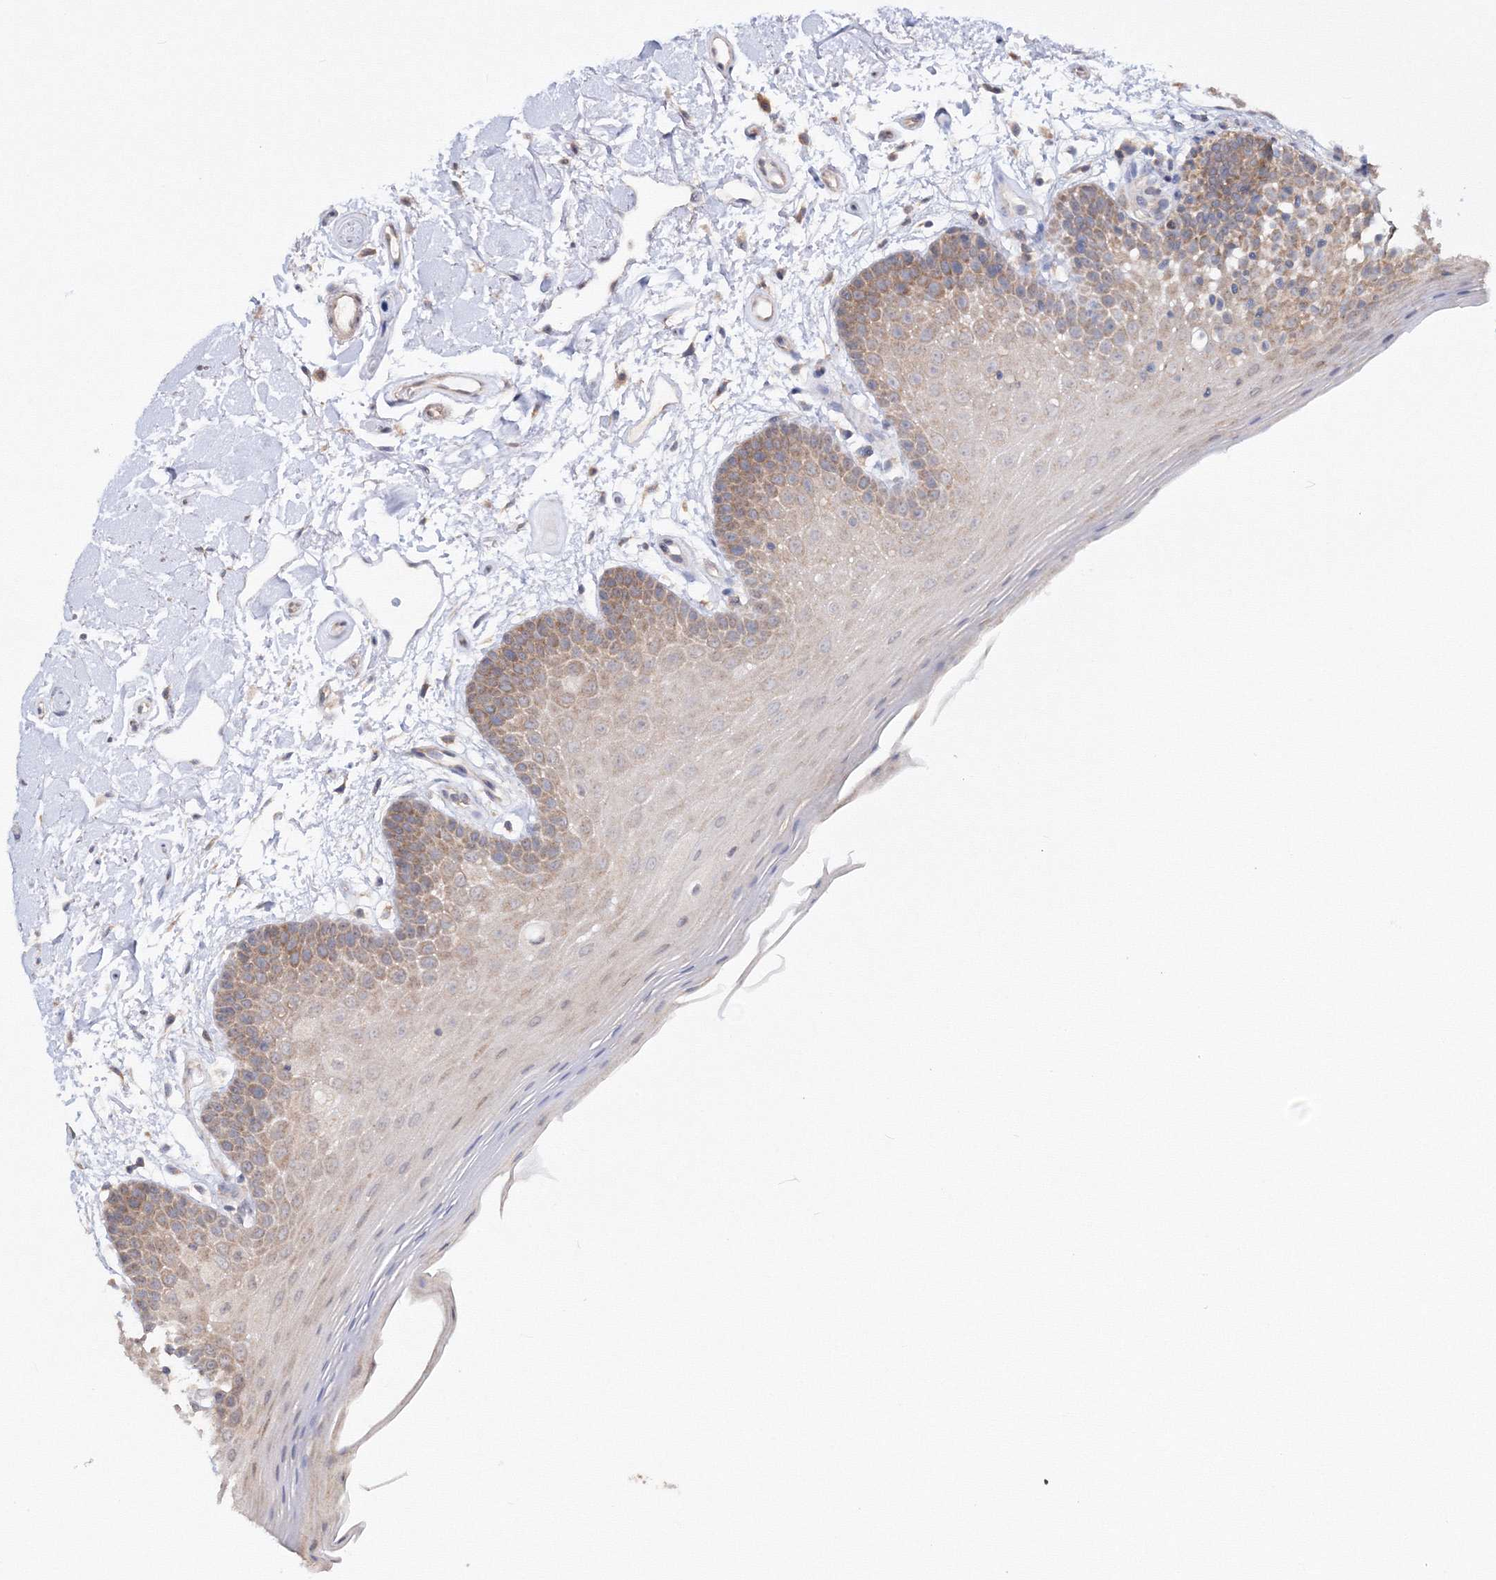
{"staining": {"intensity": "moderate", "quantity": "25%-75%", "location": "cytoplasmic/membranous"}, "tissue": "oral mucosa", "cell_type": "Squamous epithelial cells", "image_type": "normal", "snomed": [{"axis": "morphology", "description": "Normal tissue, NOS"}, {"axis": "topography", "description": "Oral tissue"}], "caption": "Immunohistochemical staining of benign human oral mucosa reveals medium levels of moderate cytoplasmic/membranous positivity in about 25%-75% of squamous epithelial cells.", "gene": "PEX13", "patient": {"sex": "male", "age": 62}}